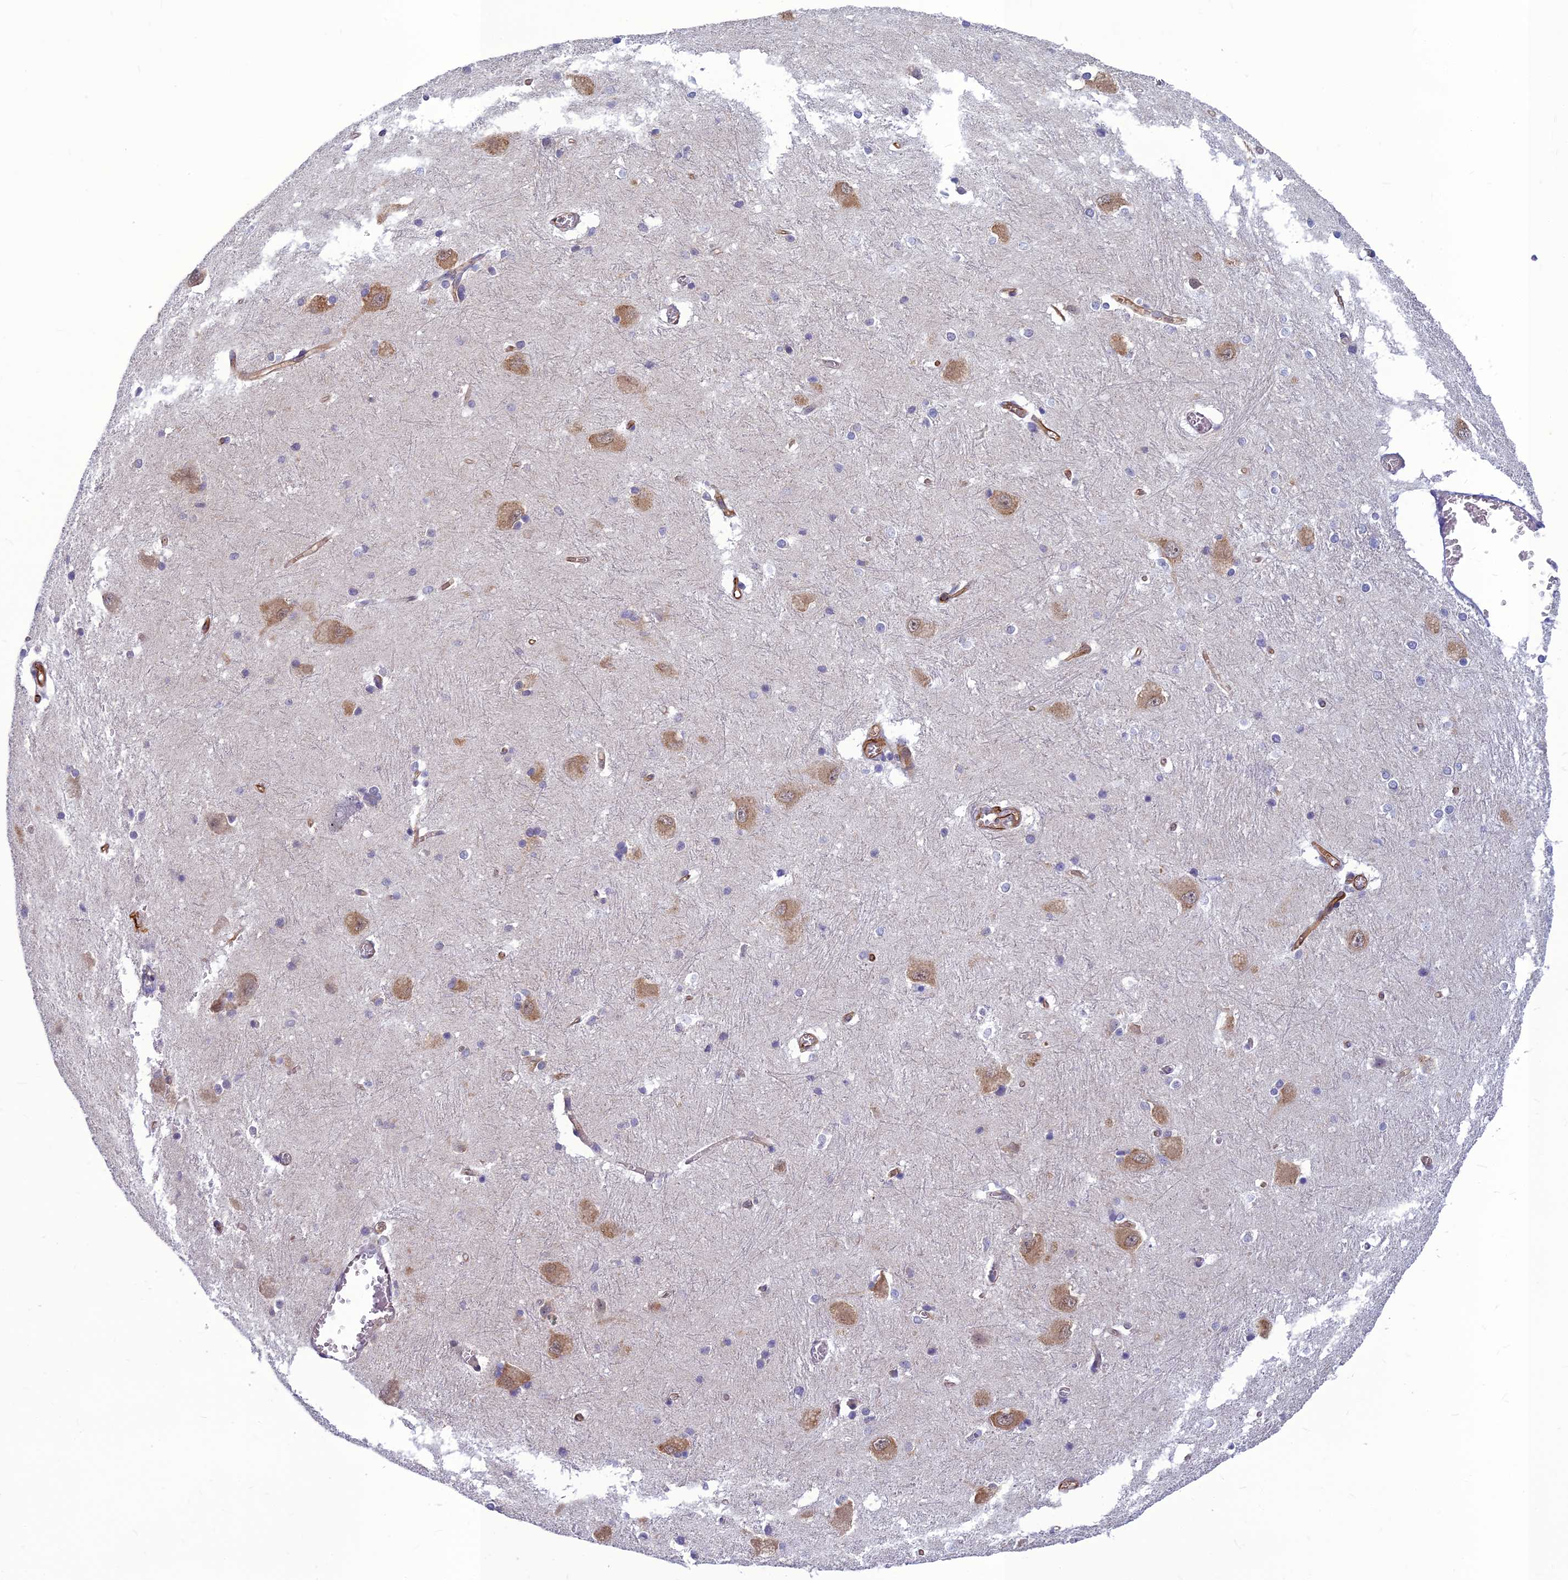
{"staining": {"intensity": "negative", "quantity": "none", "location": "none"}, "tissue": "caudate", "cell_type": "Glial cells", "image_type": "normal", "snomed": [{"axis": "morphology", "description": "Normal tissue, NOS"}, {"axis": "topography", "description": "Lateral ventricle wall"}], "caption": "Histopathology image shows no significant protein expression in glial cells of unremarkable caudate. The staining was performed using DAB (3,3'-diaminobenzidine) to visualize the protein expression in brown, while the nuclei were stained in blue with hematoxylin (Magnification: 20x).", "gene": "RGL3", "patient": {"sex": "male", "age": 37}}